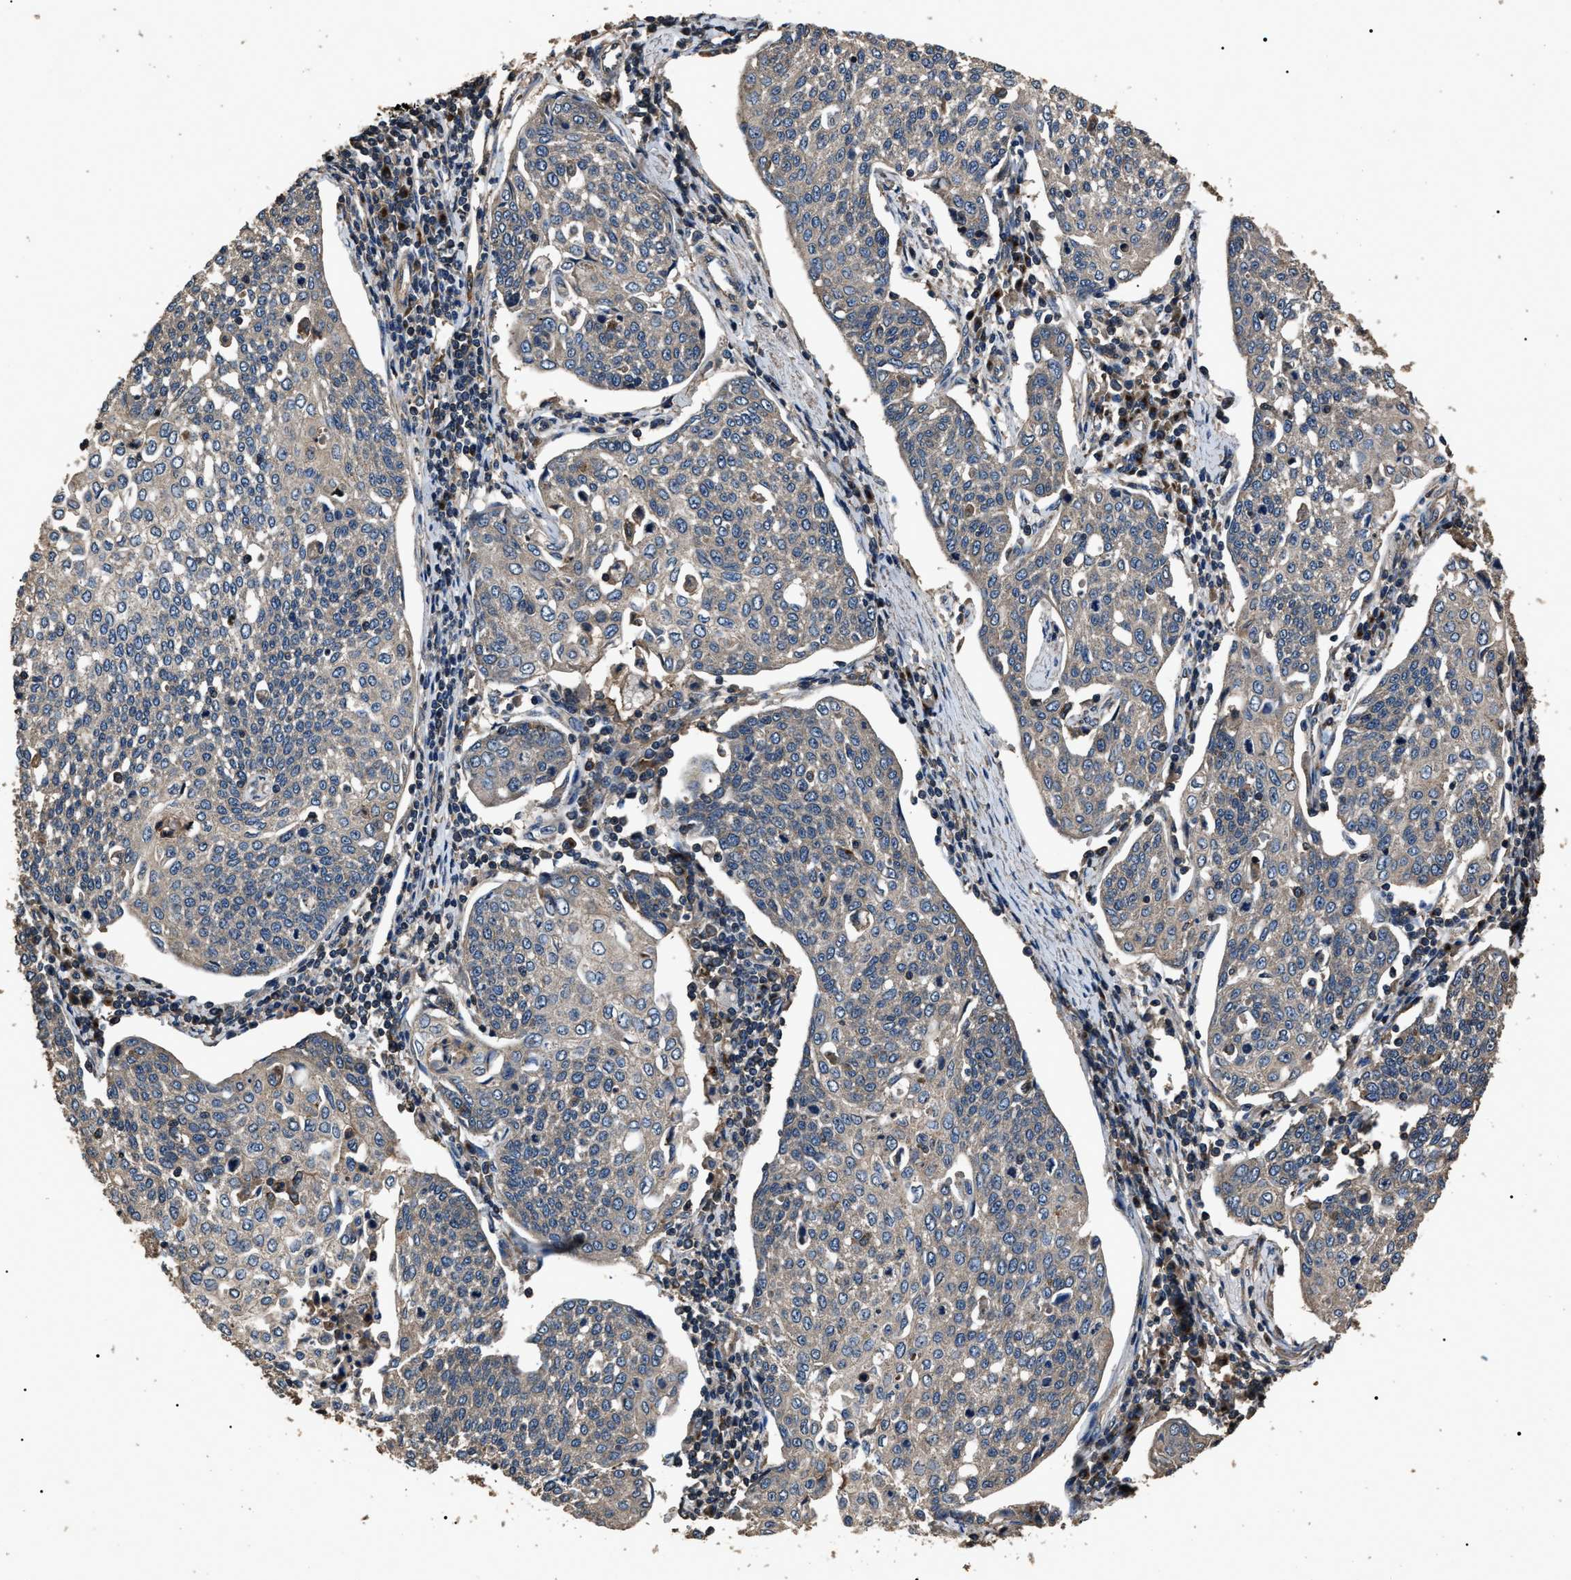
{"staining": {"intensity": "weak", "quantity": "<25%", "location": "cytoplasmic/membranous"}, "tissue": "cervical cancer", "cell_type": "Tumor cells", "image_type": "cancer", "snomed": [{"axis": "morphology", "description": "Squamous cell carcinoma, NOS"}, {"axis": "topography", "description": "Cervix"}], "caption": "IHC micrograph of neoplastic tissue: cervical cancer (squamous cell carcinoma) stained with DAB (3,3'-diaminobenzidine) shows no significant protein expression in tumor cells. (Stains: DAB (3,3'-diaminobenzidine) IHC with hematoxylin counter stain, Microscopy: brightfield microscopy at high magnification).", "gene": "RNF216", "patient": {"sex": "female", "age": 34}}